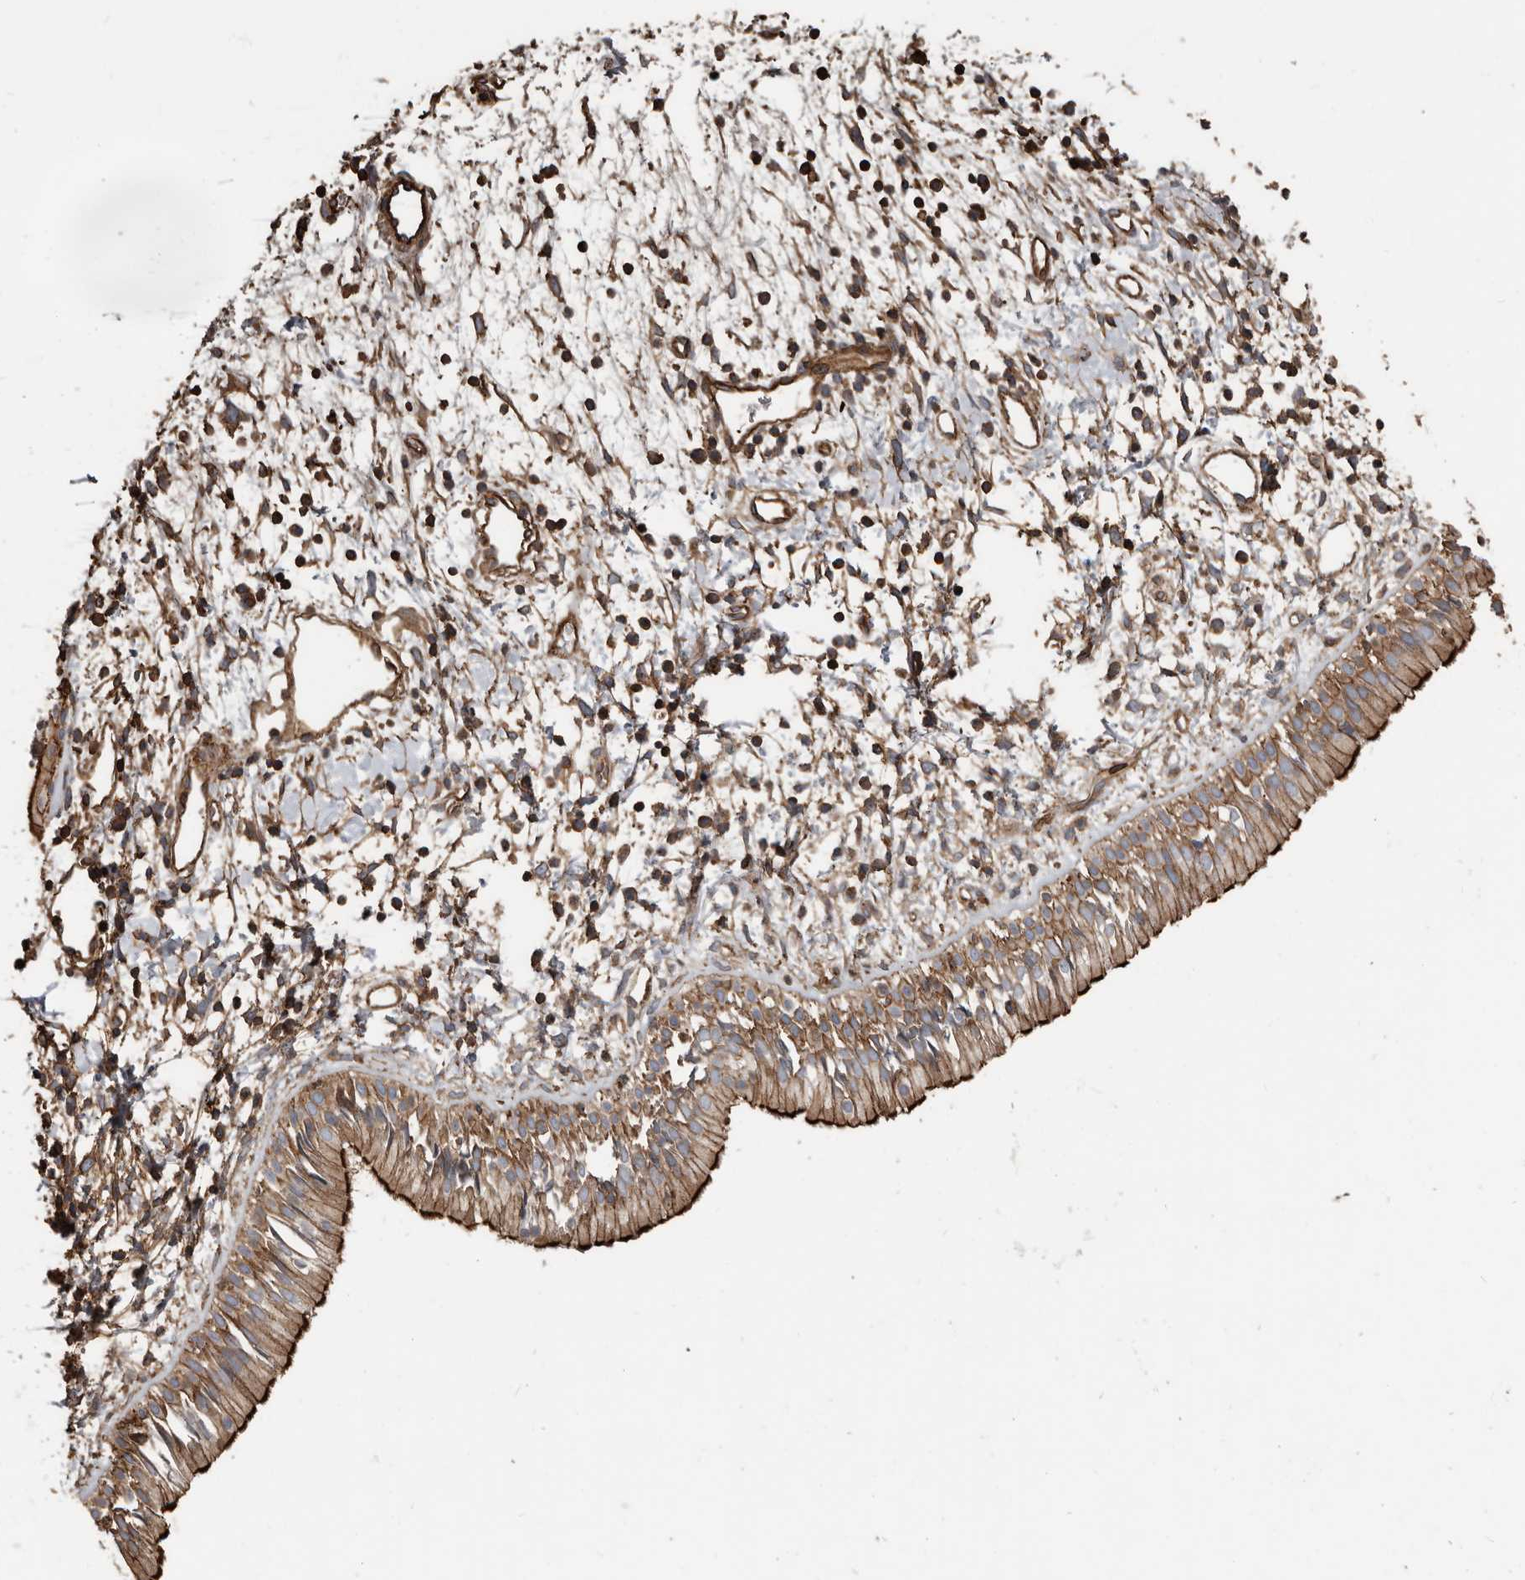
{"staining": {"intensity": "strong", "quantity": "25%-75%", "location": "cytoplasmic/membranous"}, "tissue": "nasopharynx", "cell_type": "Respiratory epithelial cells", "image_type": "normal", "snomed": [{"axis": "morphology", "description": "Normal tissue, NOS"}, {"axis": "topography", "description": "Nasopharynx"}], "caption": "A high amount of strong cytoplasmic/membranous staining is seen in about 25%-75% of respiratory epithelial cells in benign nasopharynx. (brown staining indicates protein expression, while blue staining denotes nuclei).", "gene": "DENND6B", "patient": {"sex": "male", "age": 22}}